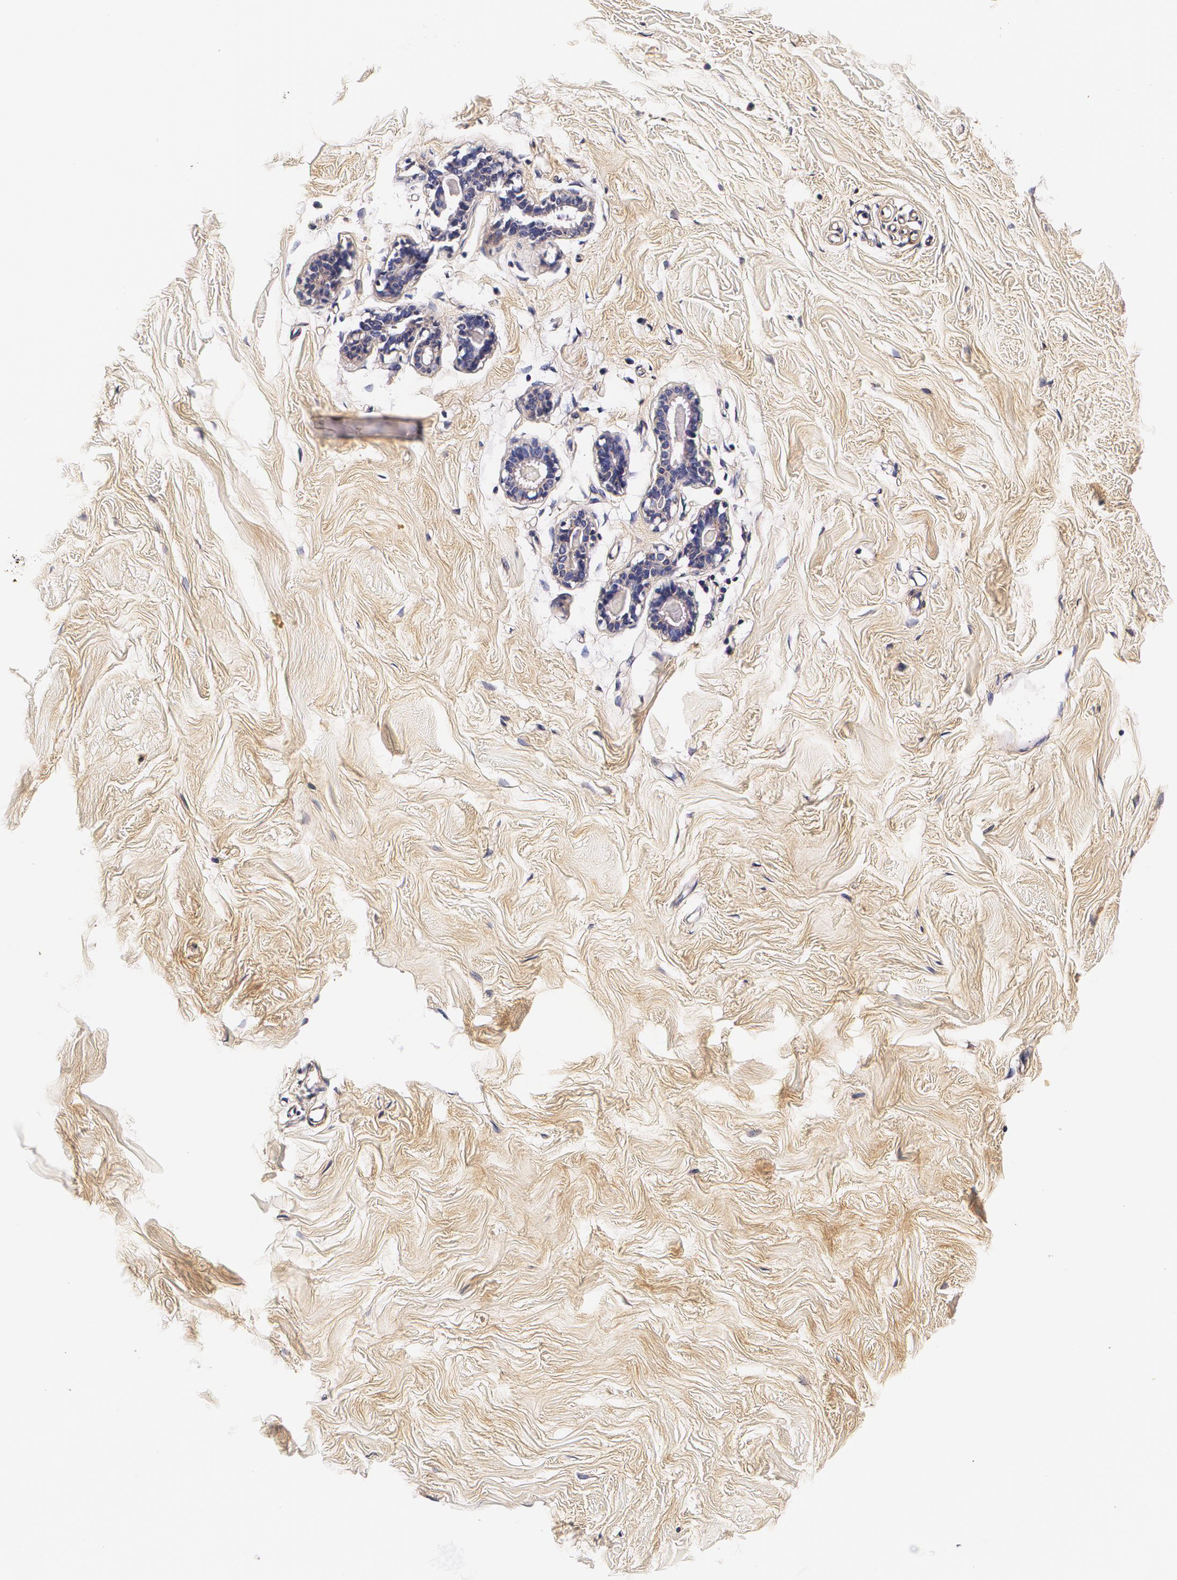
{"staining": {"intensity": "negative", "quantity": "none", "location": "none"}, "tissue": "breast", "cell_type": "Adipocytes", "image_type": "normal", "snomed": [{"axis": "morphology", "description": "Normal tissue, NOS"}, {"axis": "topography", "description": "Breast"}], "caption": "The image shows no significant staining in adipocytes of breast.", "gene": "TTR", "patient": {"sex": "female", "age": 23}}